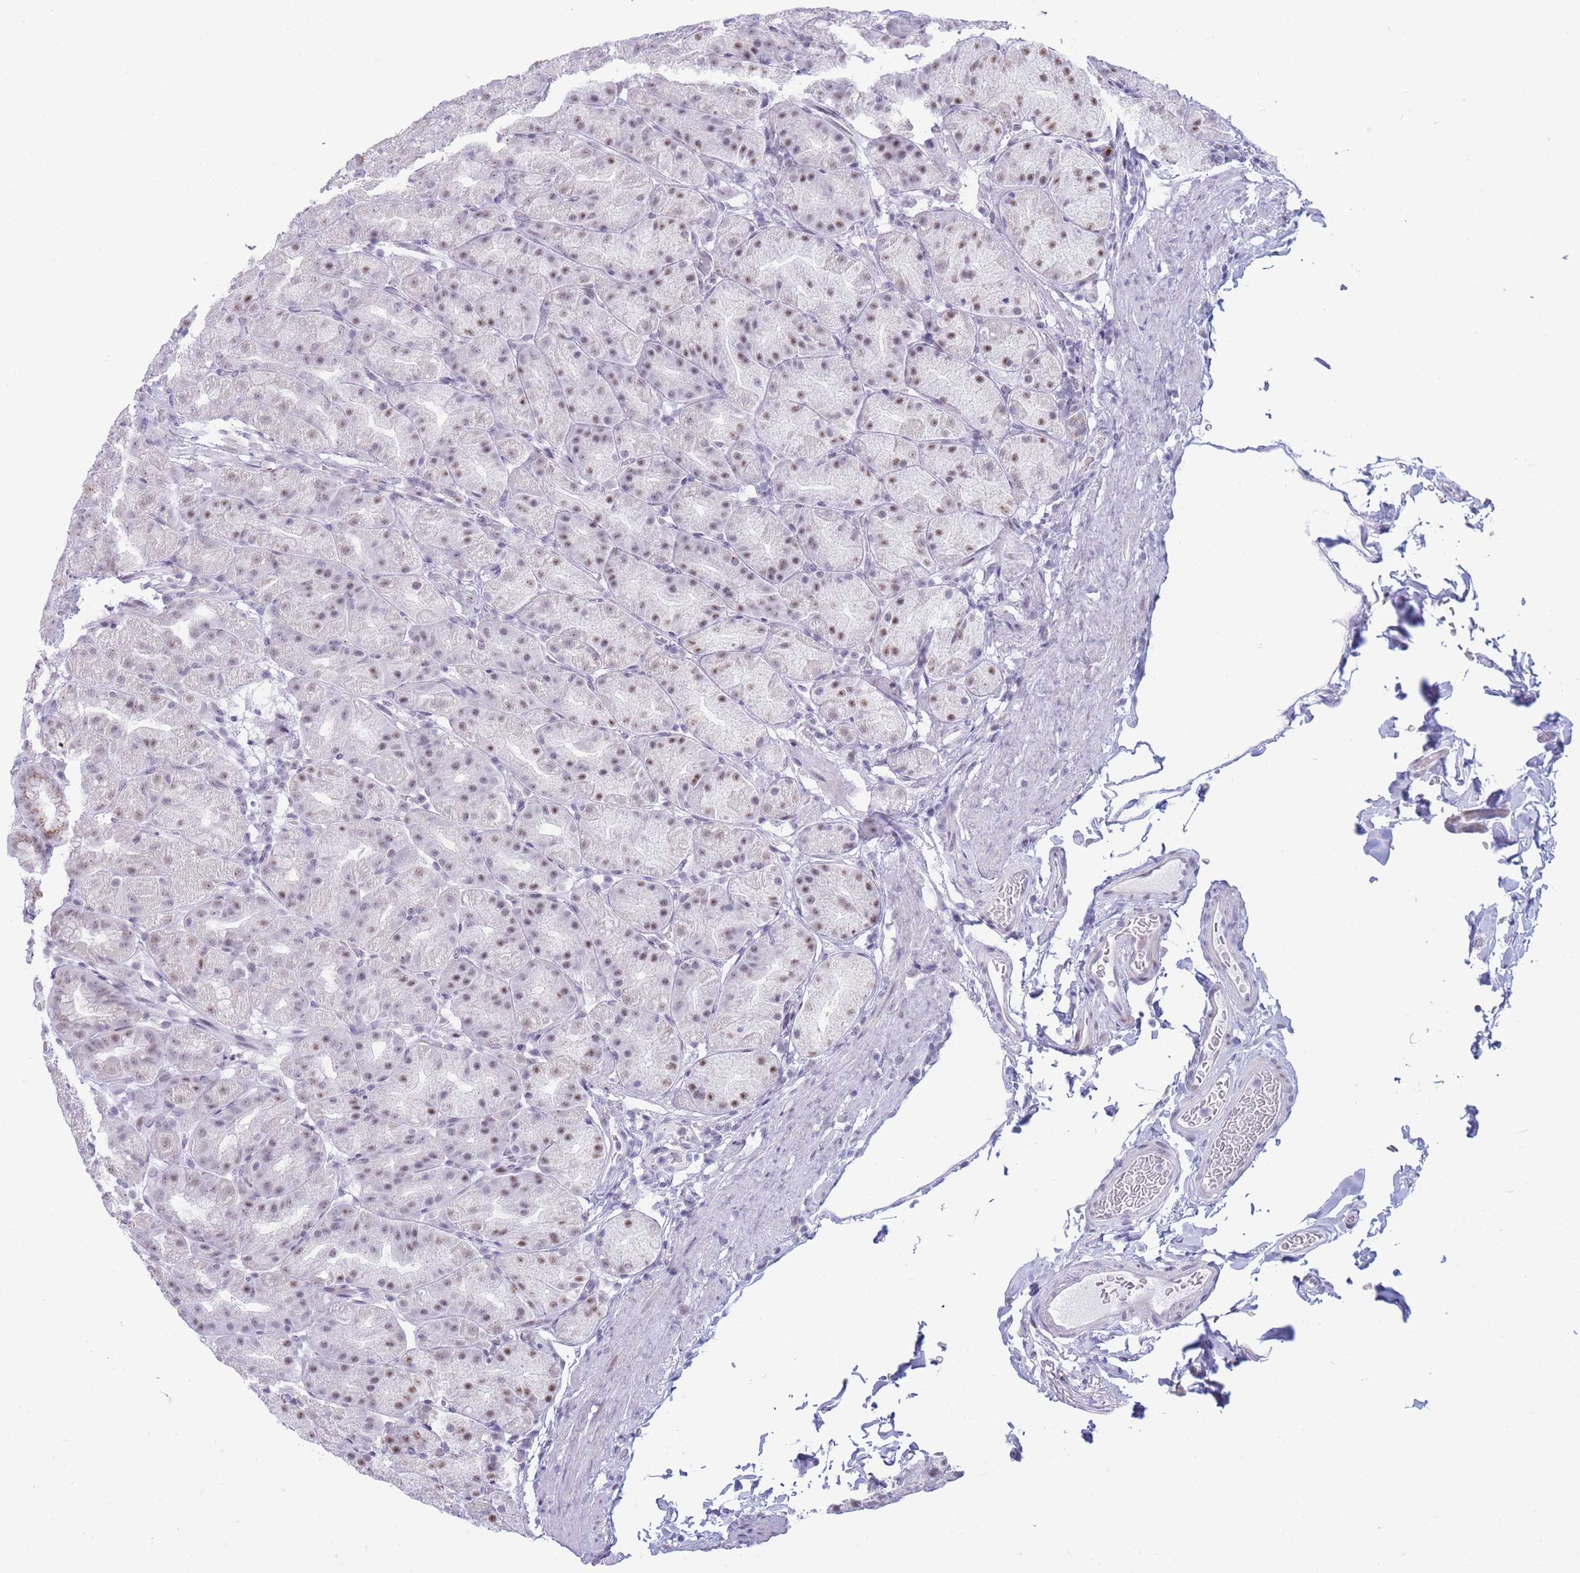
{"staining": {"intensity": "moderate", "quantity": "25%-75%", "location": "nuclear"}, "tissue": "stomach", "cell_type": "Glandular cells", "image_type": "normal", "snomed": [{"axis": "morphology", "description": "Normal tissue, NOS"}, {"axis": "topography", "description": "Stomach, upper"}, {"axis": "topography", "description": "Stomach"}], "caption": "IHC of unremarkable human stomach exhibits medium levels of moderate nuclear positivity in approximately 25%-75% of glandular cells.", "gene": "INO80C", "patient": {"sex": "male", "age": 68}}